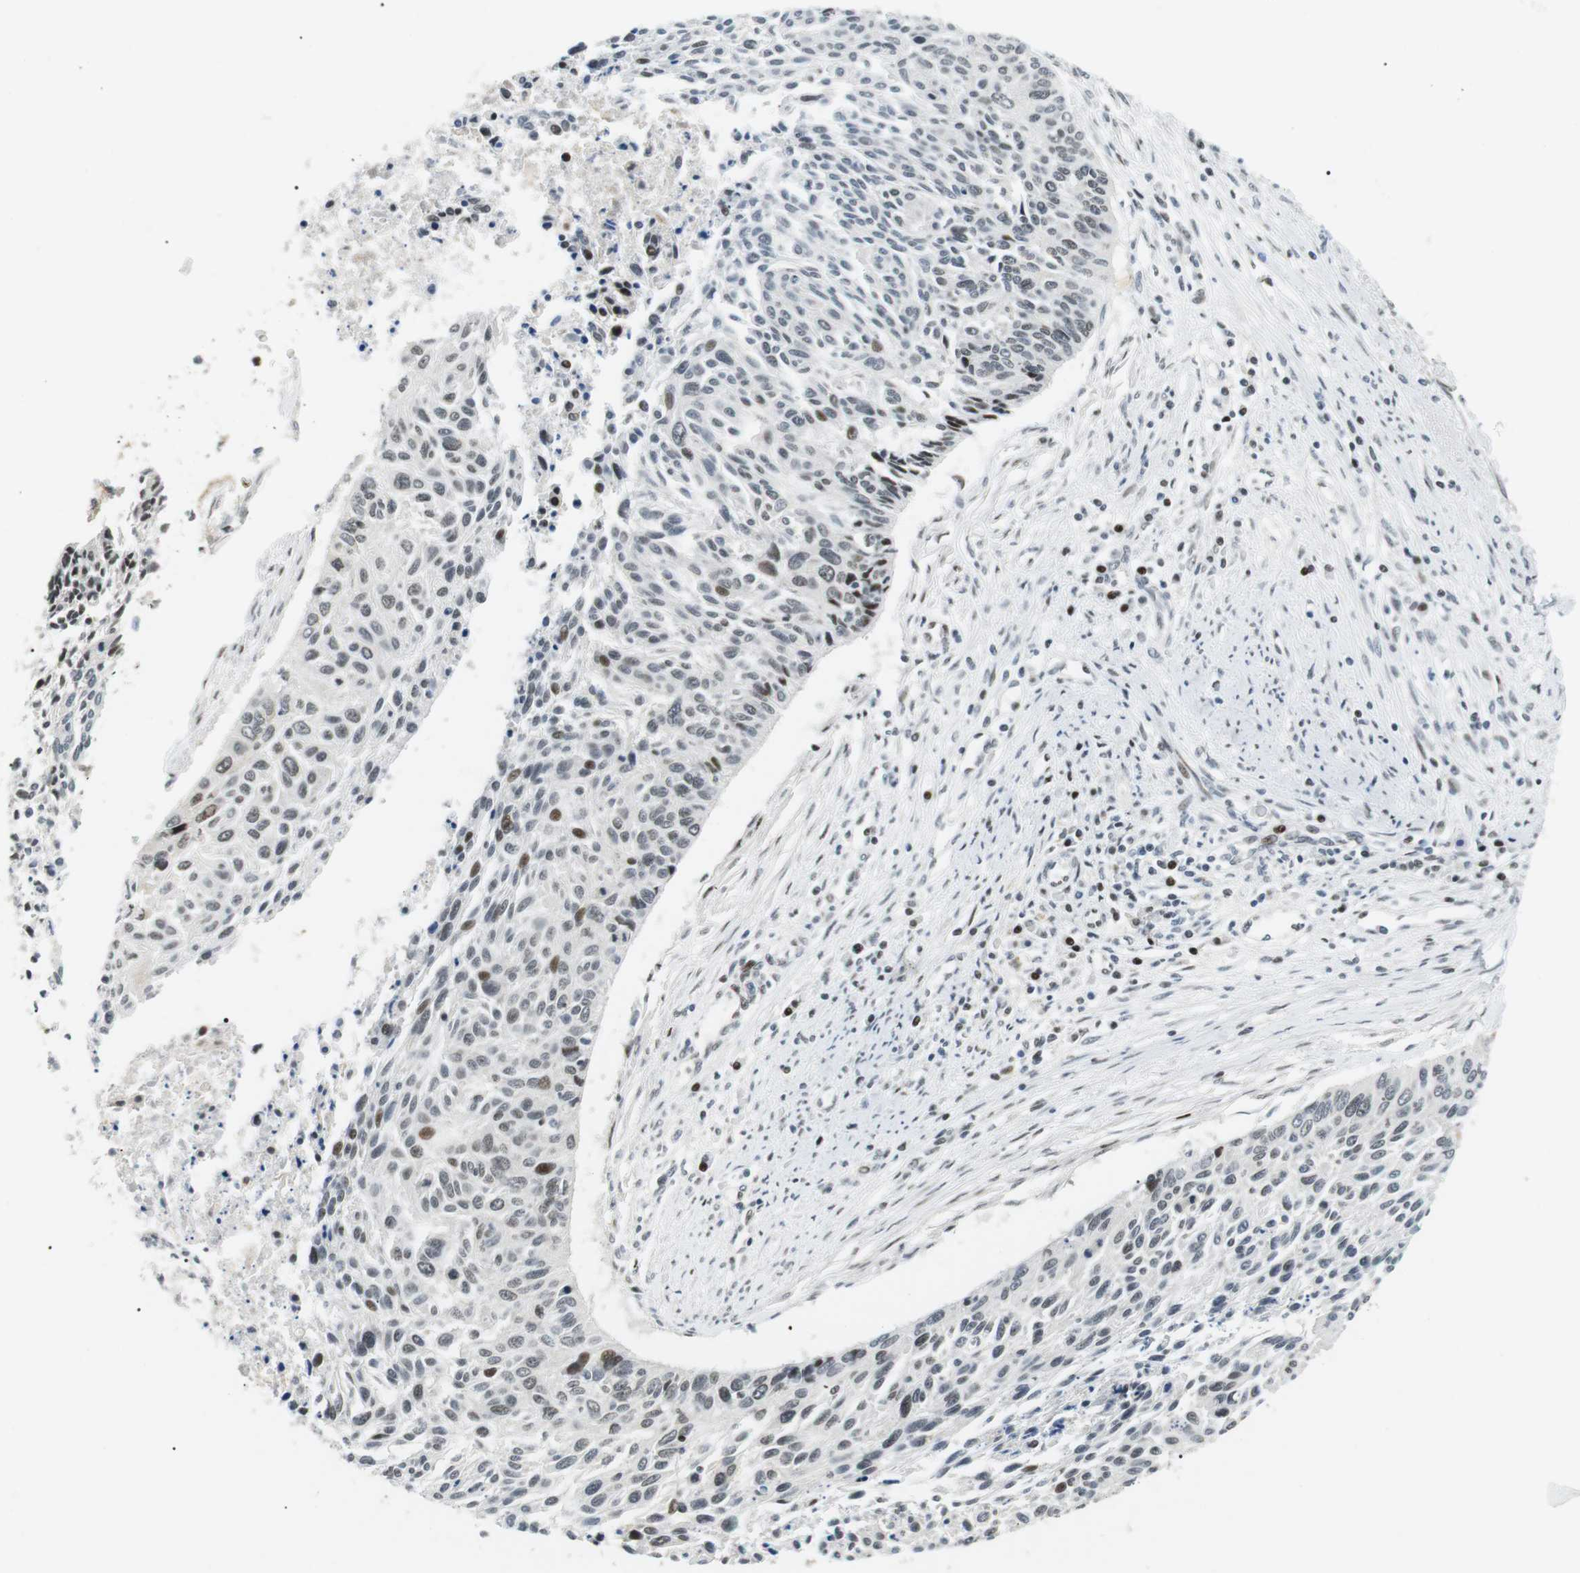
{"staining": {"intensity": "moderate", "quantity": "<25%", "location": "nuclear"}, "tissue": "cervical cancer", "cell_type": "Tumor cells", "image_type": "cancer", "snomed": [{"axis": "morphology", "description": "Squamous cell carcinoma, NOS"}, {"axis": "topography", "description": "Cervix"}], "caption": "Approximately <25% of tumor cells in squamous cell carcinoma (cervical) exhibit moderate nuclear protein expression as visualized by brown immunohistochemical staining.", "gene": "CDC27", "patient": {"sex": "female", "age": 55}}